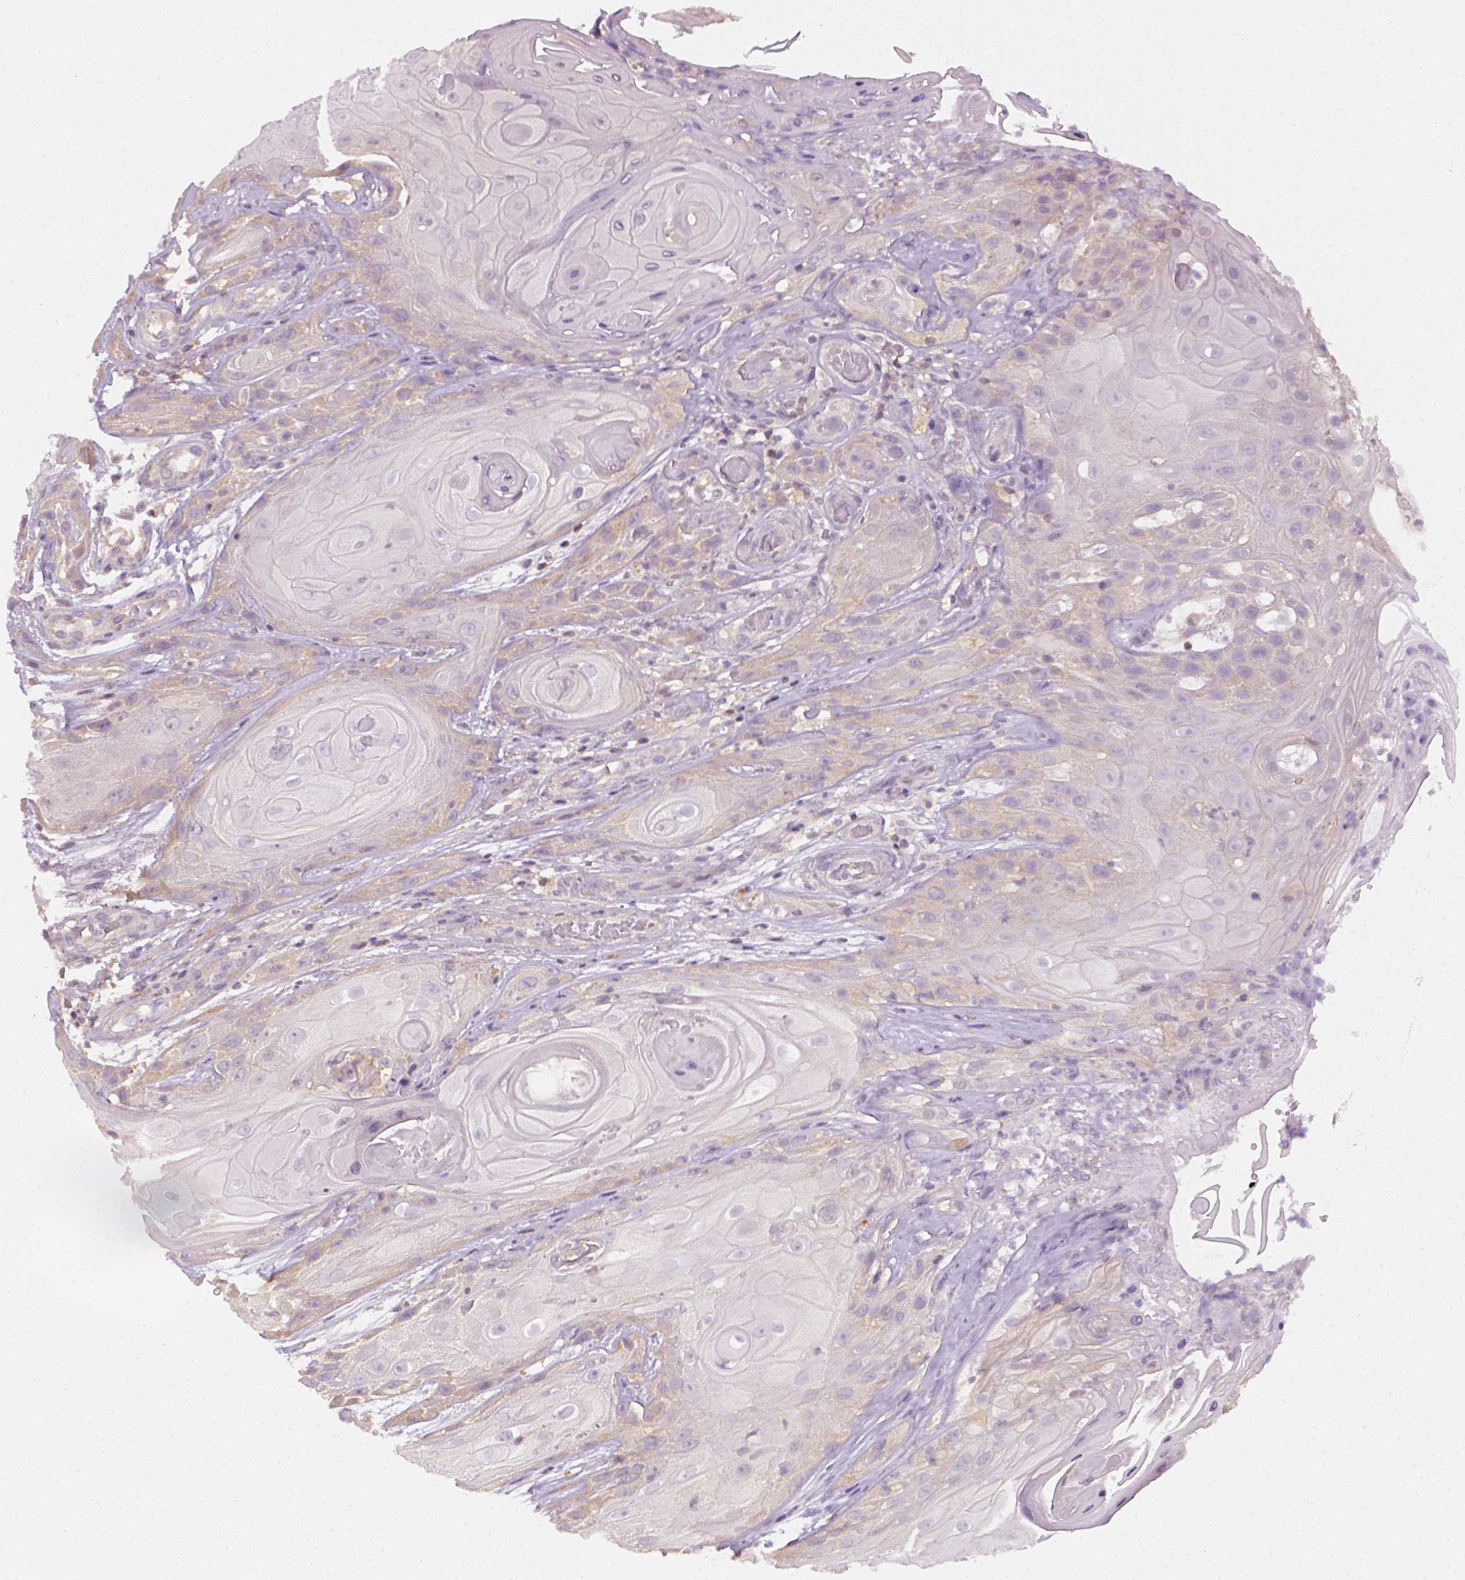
{"staining": {"intensity": "weak", "quantity": "<25%", "location": "cytoplasmic/membranous"}, "tissue": "skin cancer", "cell_type": "Tumor cells", "image_type": "cancer", "snomed": [{"axis": "morphology", "description": "Squamous cell carcinoma, NOS"}, {"axis": "topography", "description": "Skin"}], "caption": "Immunohistochemical staining of human skin squamous cell carcinoma demonstrates no significant expression in tumor cells.", "gene": "EPHB1", "patient": {"sex": "male", "age": 62}}